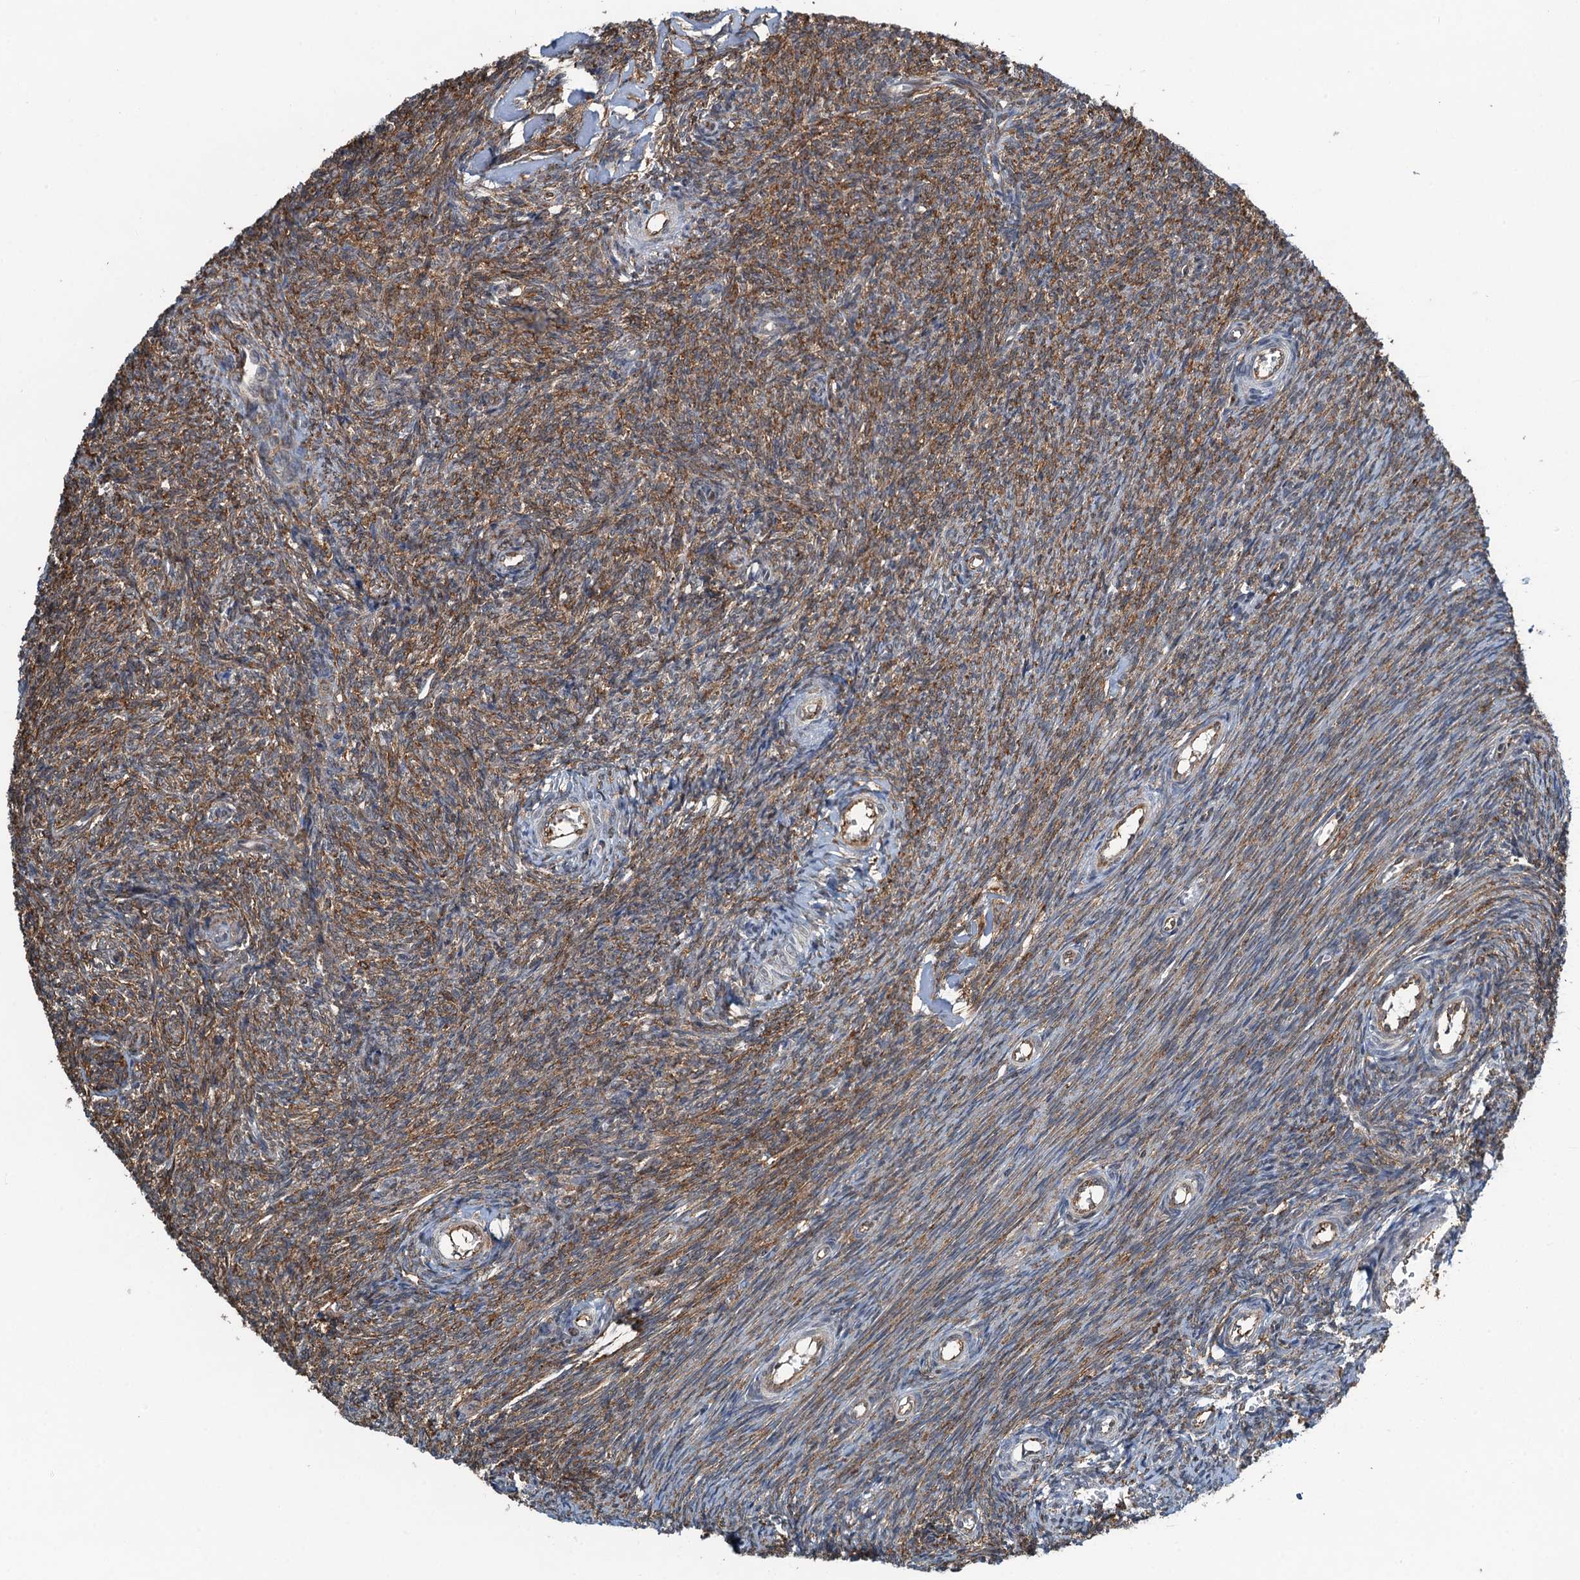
{"staining": {"intensity": "moderate", "quantity": ">75%", "location": "cytoplasmic/membranous"}, "tissue": "ovary", "cell_type": "Ovarian stroma cells", "image_type": "normal", "snomed": [{"axis": "morphology", "description": "Normal tissue, NOS"}, {"axis": "topography", "description": "Ovary"}], "caption": "Benign ovary reveals moderate cytoplasmic/membranous positivity in about >75% of ovarian stroma cells.", "gene": "WHAMM", "patient": {"sex": "female", "age": 44}}